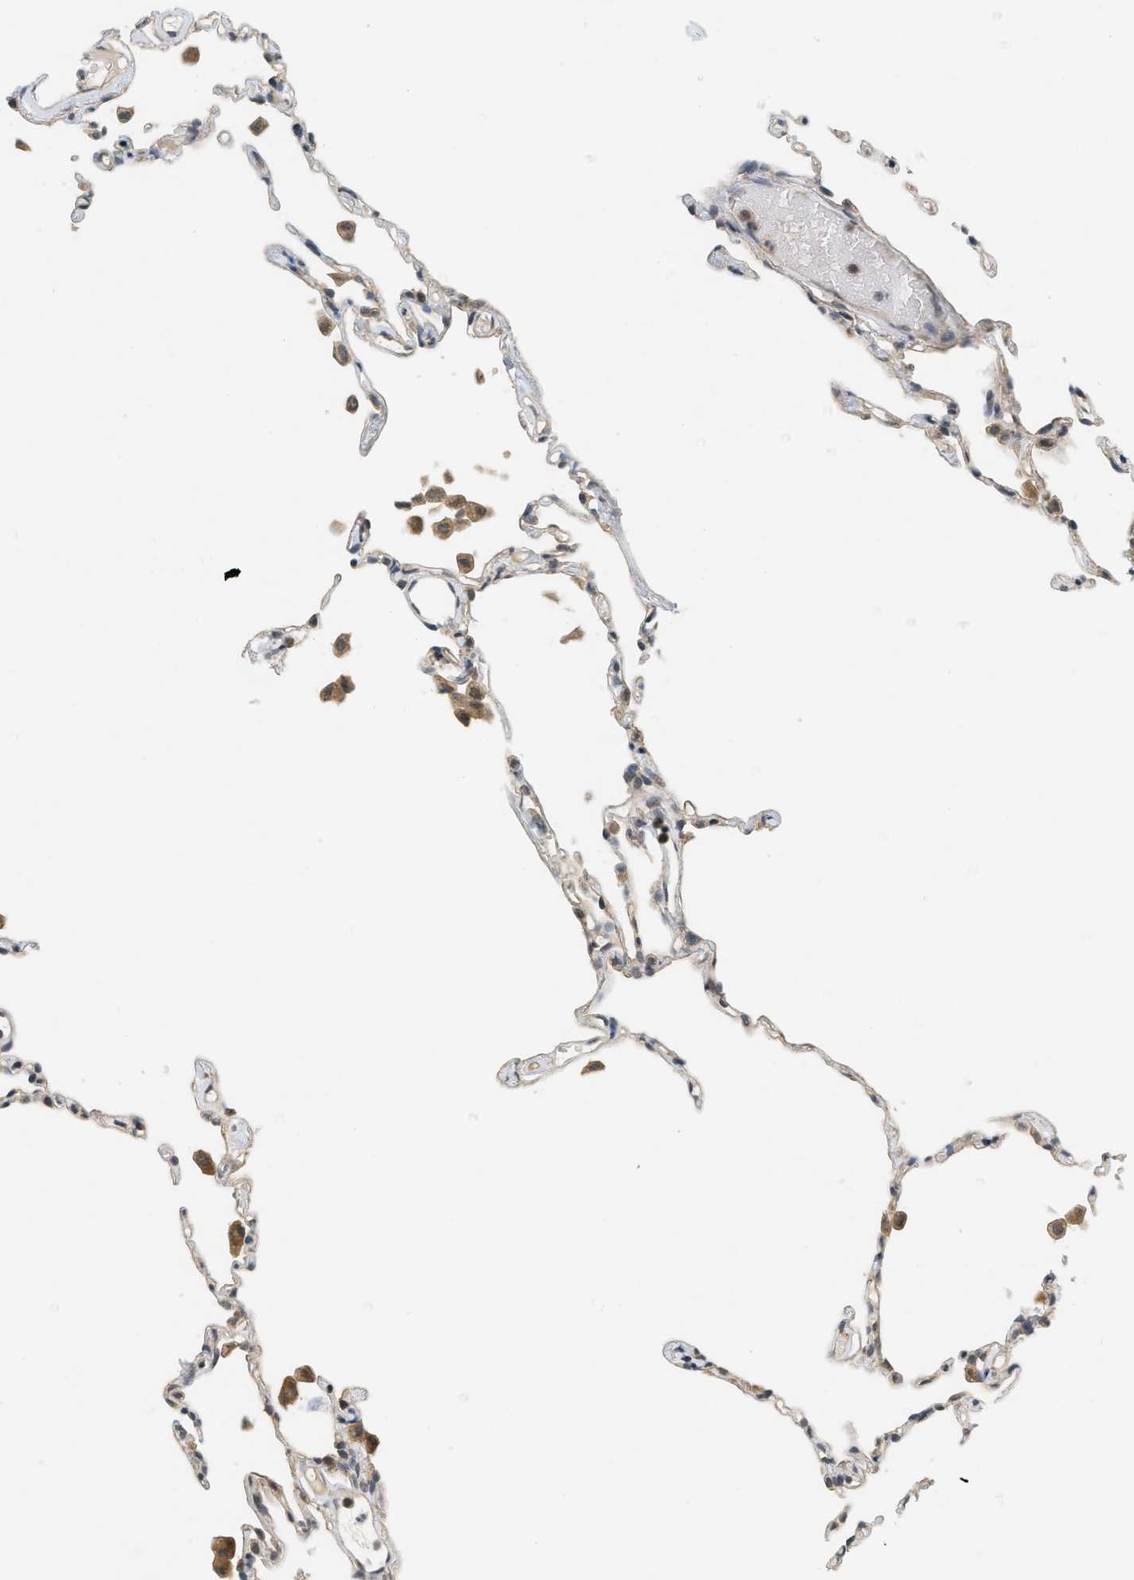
{"staining": {"intensity": "negative", "quantity": "none", "location": "none"}, "tissue": "lung", "cell_type": "Alveolar cells", "image_type": "normal", "snomed": [{"axis": "morphology", "description": "Normal tissue, NOS"}, {"axis": "topography", "description": "Lung"}], "caption": "Immunohistochemical staining of normal human lung shows no significant staining in alveolar cells.", "gene": "PRKD1", "patient": {"sex": "female", "age": 49}}